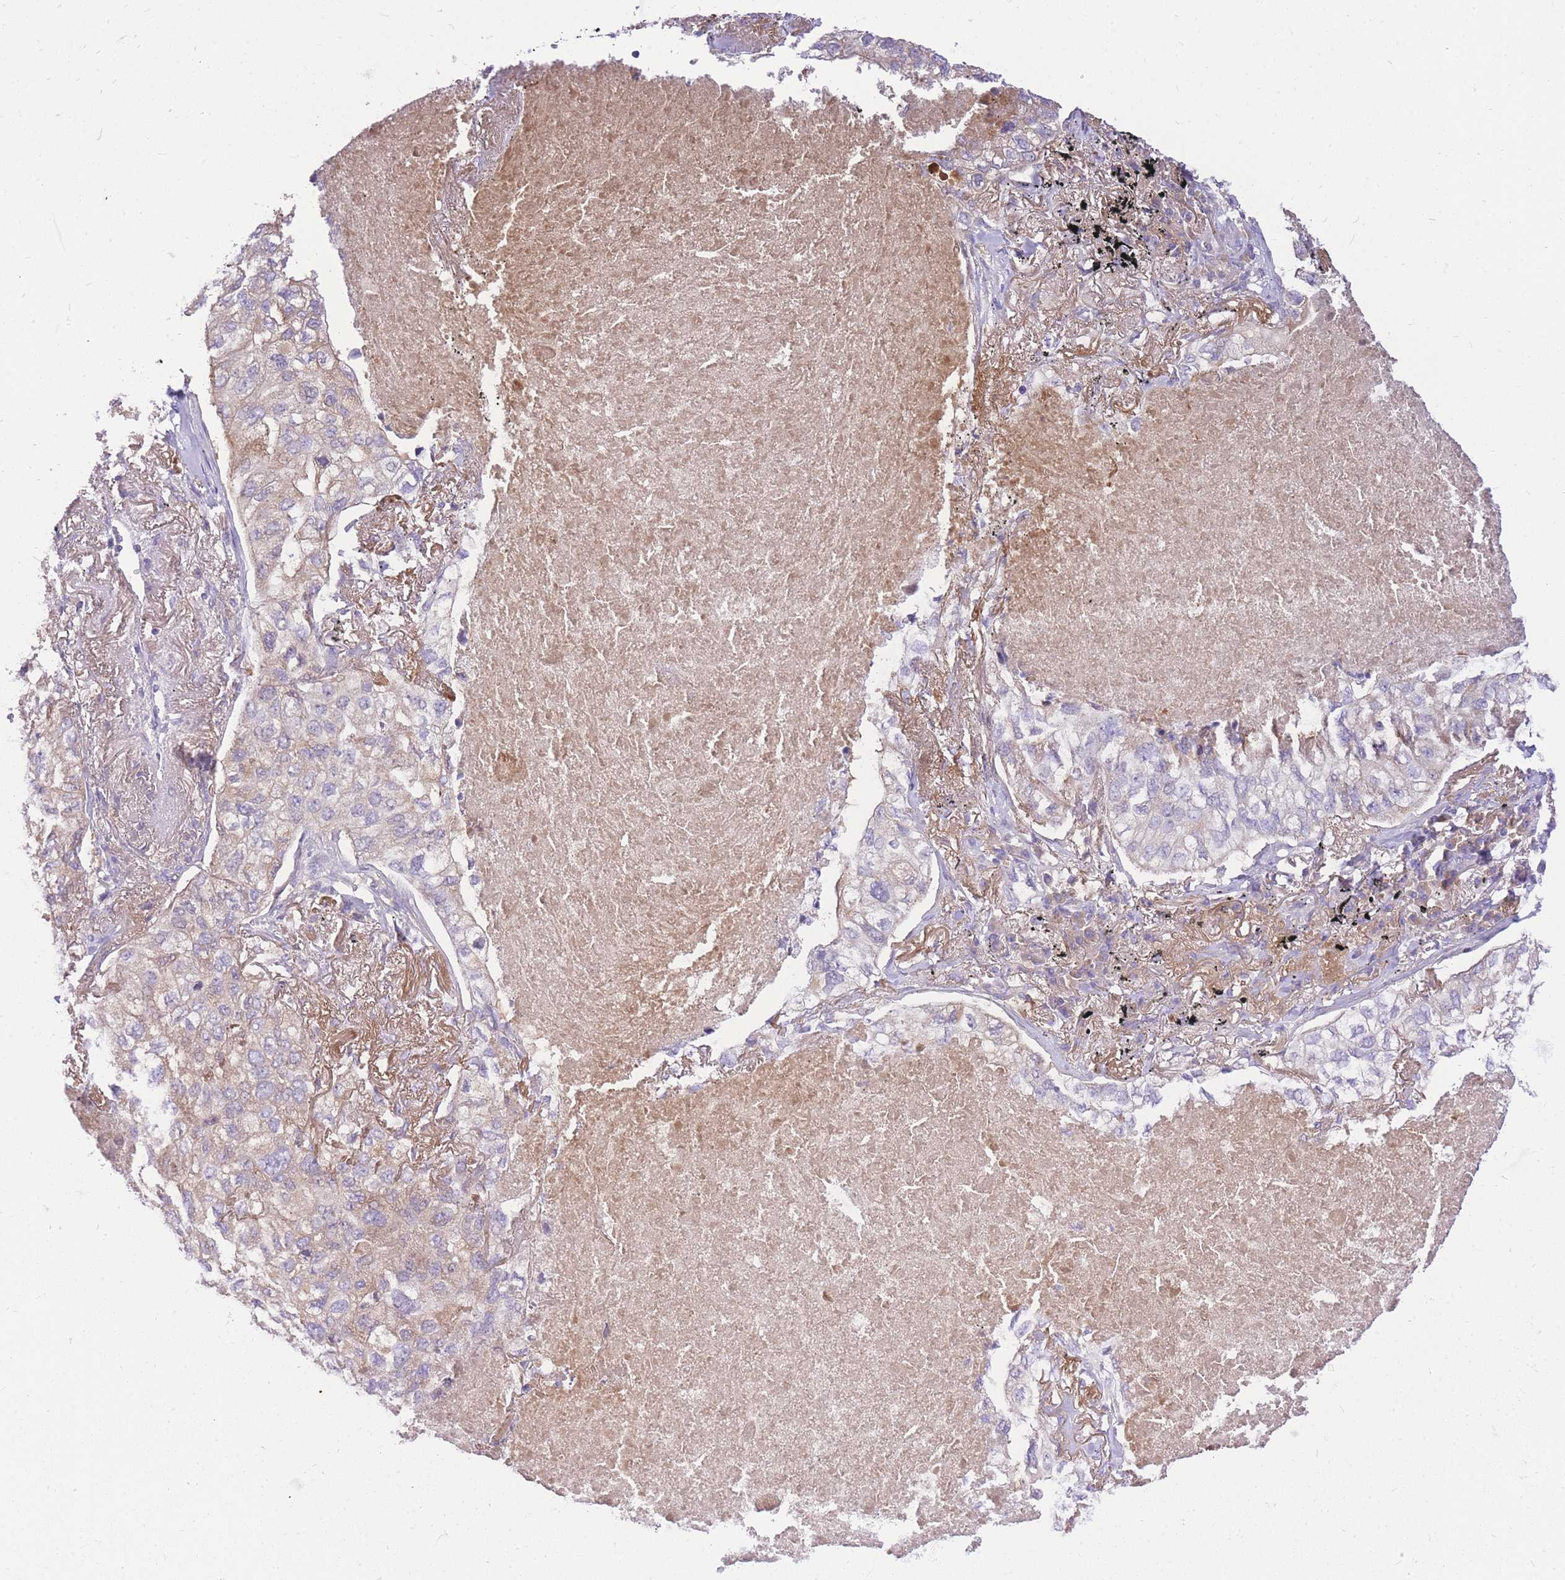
{"staining": {"intensity": "weak", "quantity": "25%-75%", "location": "cytoplasmic/membranous"}, "tissue": "lung cancer", "cell_type": "Tumor cells", "image_type": "cancer", "snomed": [{"axis": "morphology", "description": "Adenocarcinoma, NOS"}, {"axis": "topography", "description": "Lung"}], "caption": "An image showing weak cytoplasmic/membranous positivity in approximately 25%-75% of tumor cells in adenocarcinoma (lung), as visualized by brown immunohistochemical staining.", "gene": "LIPH", "patient": {"sex": "male", "age": 65}}